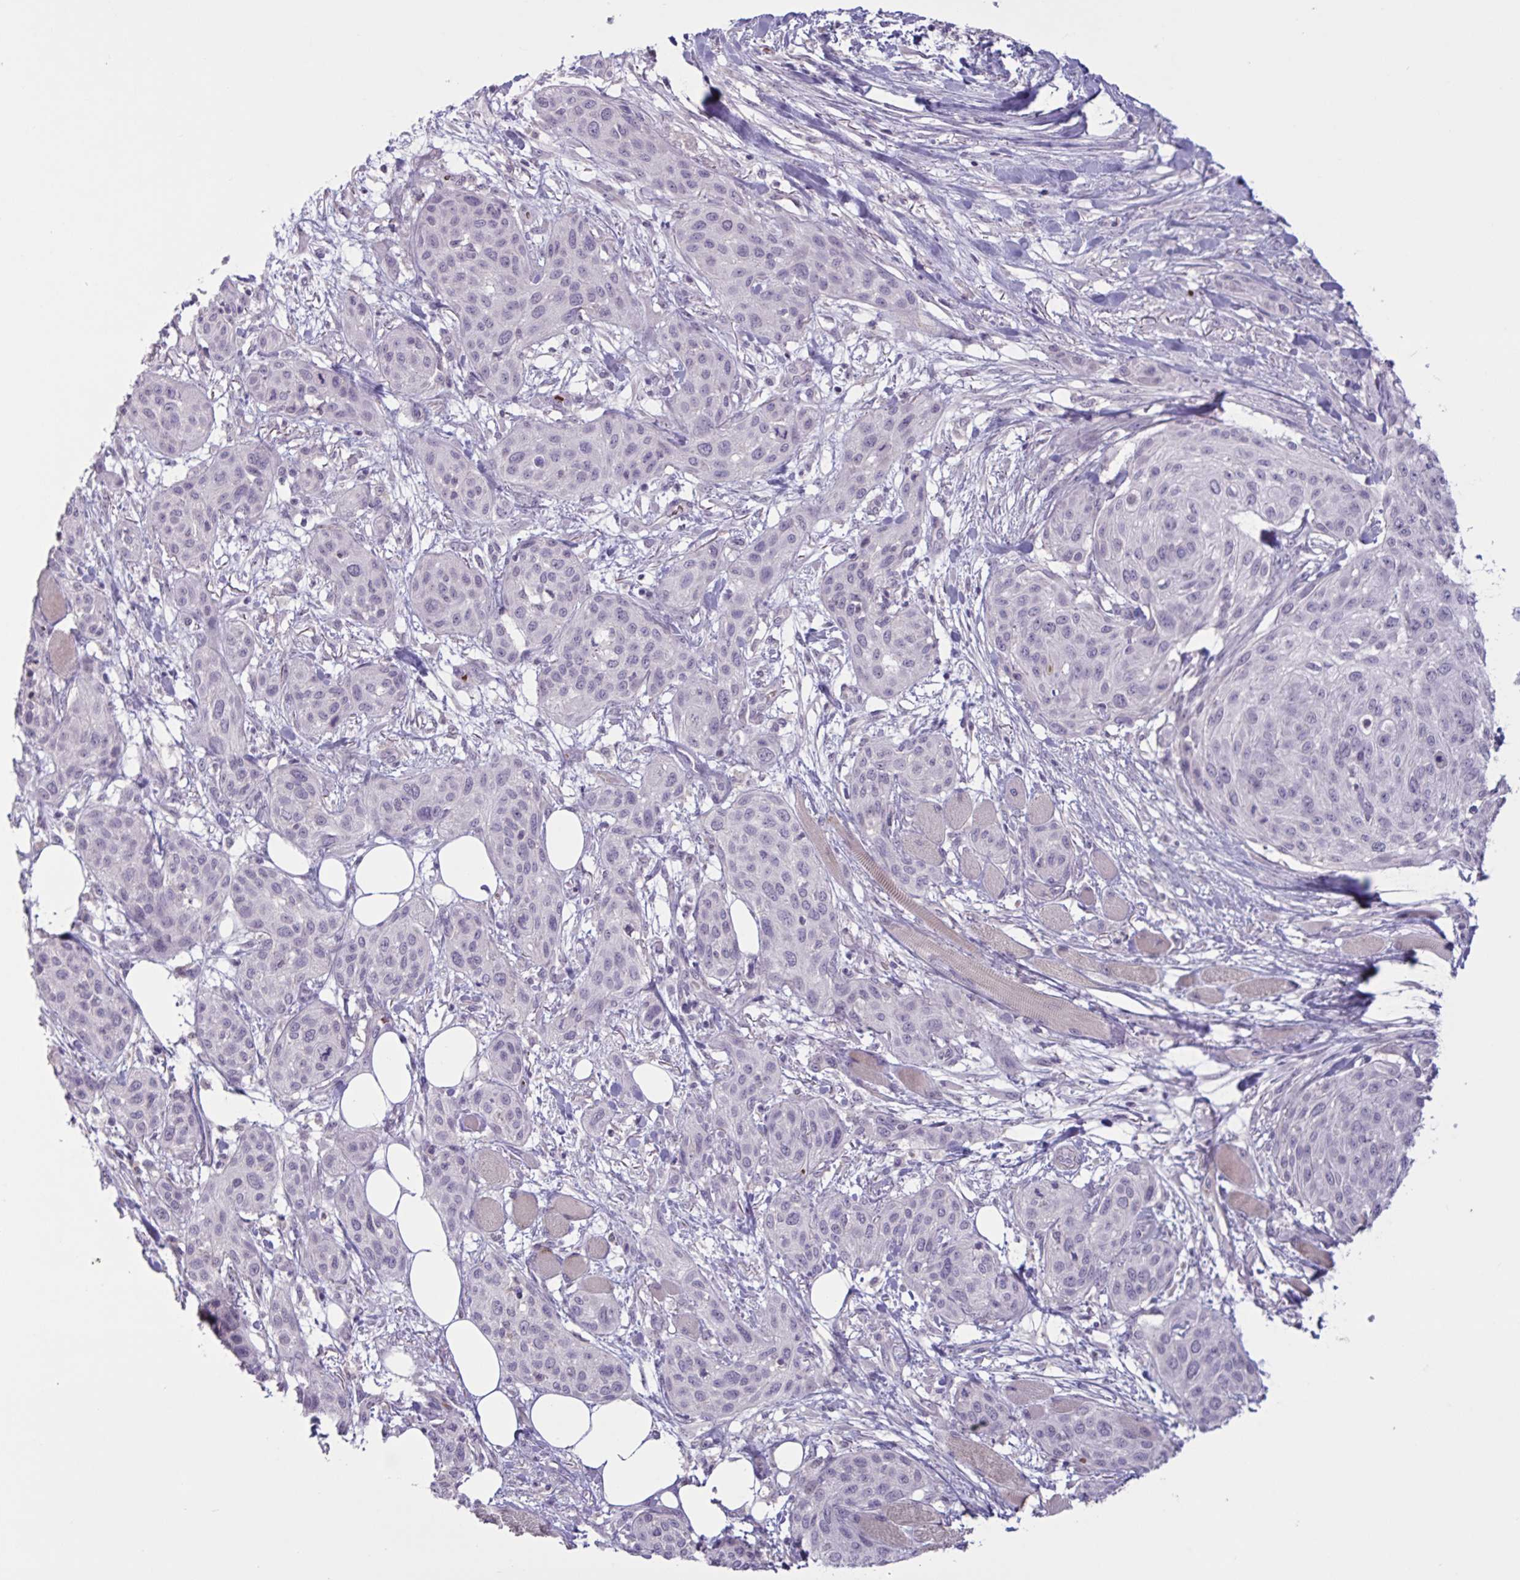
{"staining": {"intensity": "negative", "quantity": "none", "location": "none"}, "tissue": "skin cancer", "cell_type": "Tumor cells", "image_type": "cancer", "snomed": [{"axis": "morphology", "description": "Squamous cell carcinoma, NOS"}, {"axis": "topography", "description": "Skin"}], "caption": "The photomicrograph demonstrates no significant staining in tumor cells of skin squamous cell carcinoma.", "gene": "RFPL4B", "patient": {"sex": "female", "age": 87}}